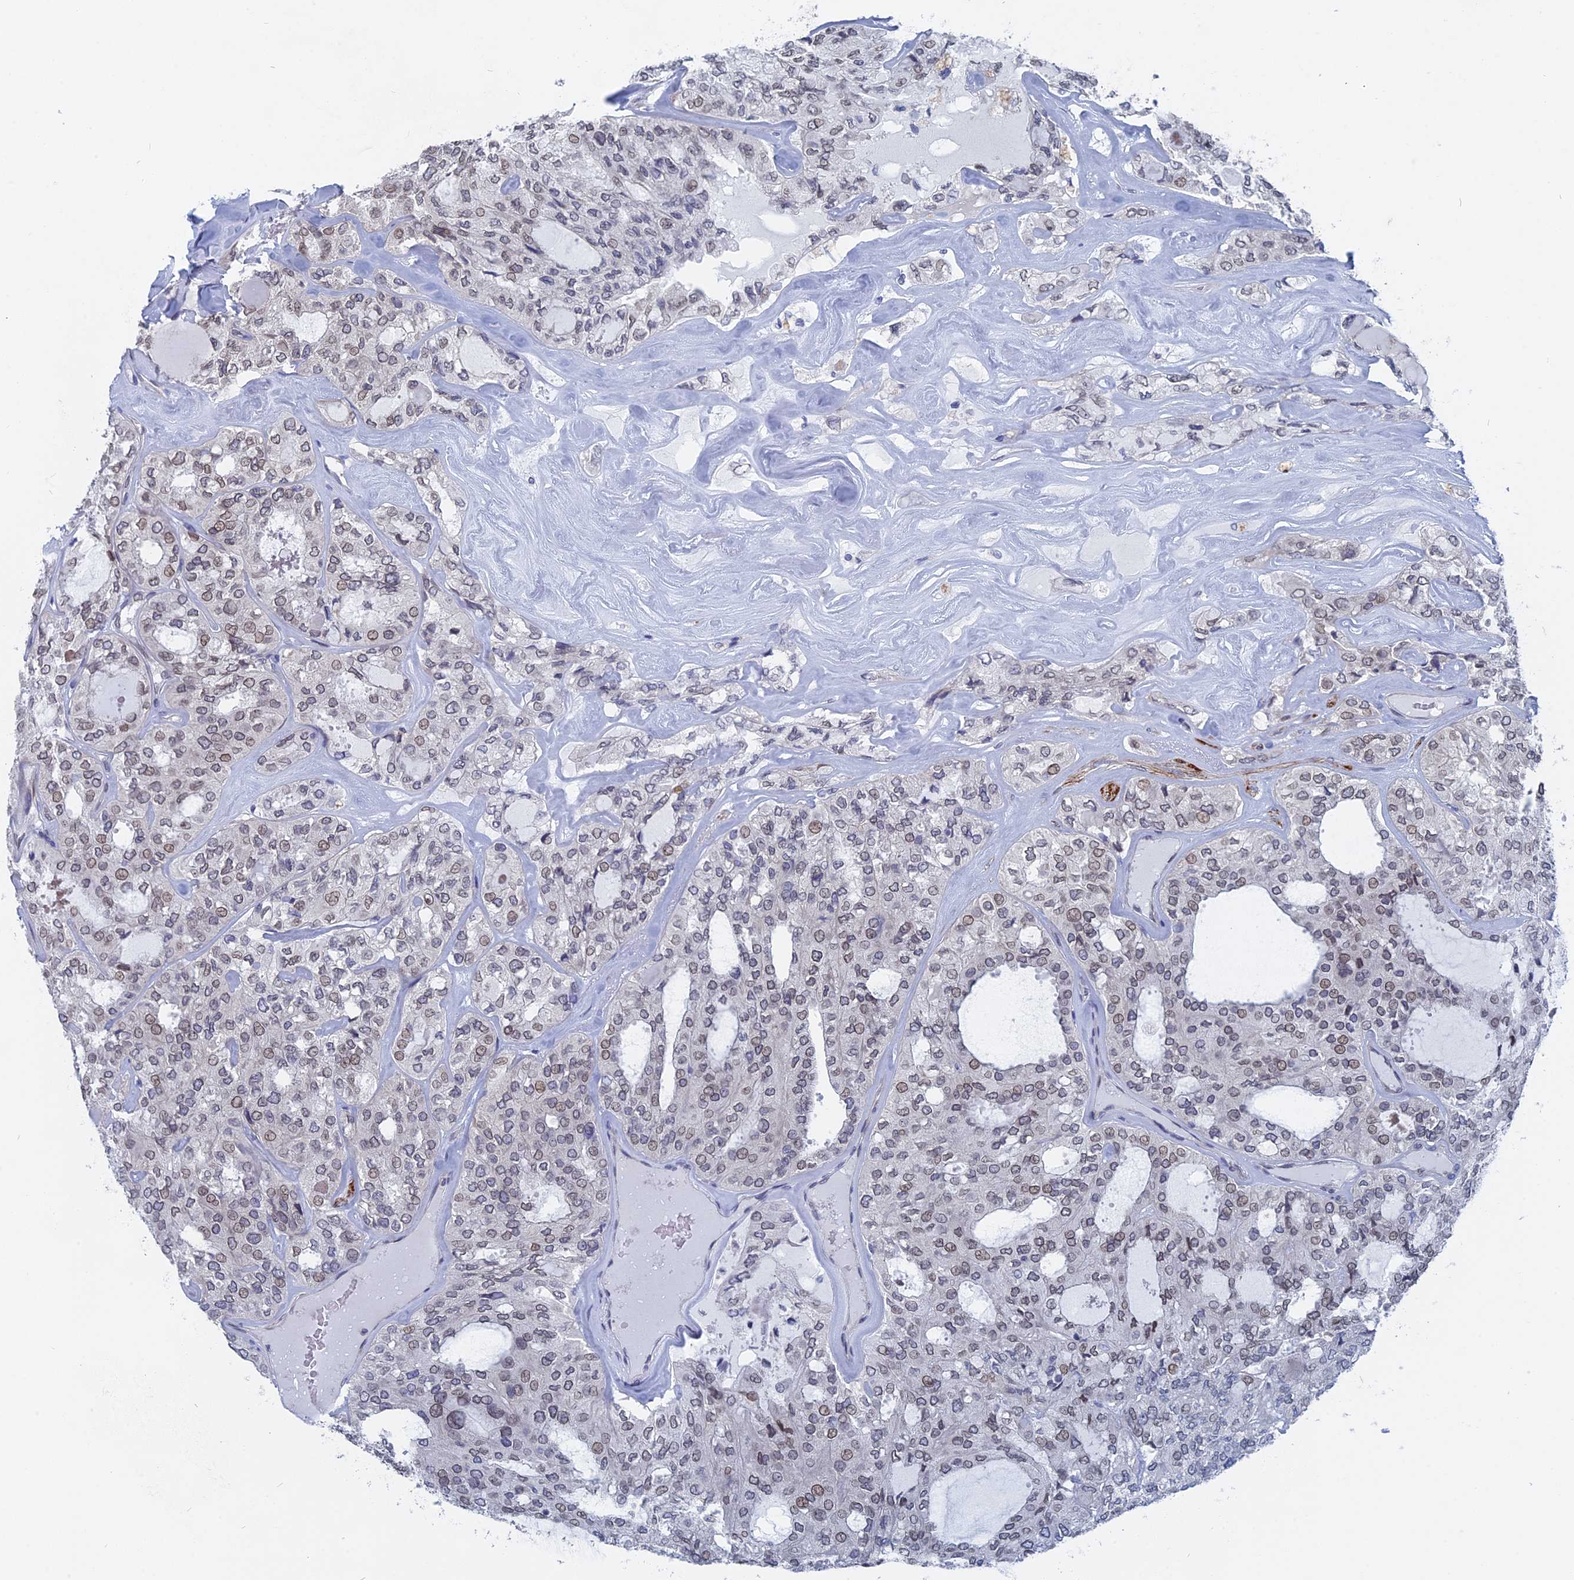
{"staining": {"intensity": "weak", "quantity": "25%-75%", "location": "nuclear"}, "tissue": "thyroid cancer", "cell_type": "Tumor cells", "image_type": "cancer", "snomed": [{"axis": "morphology", "description": "Follicular adenoma carcinoma, NOS"}, {"axis": "topography", "description": "Thyroid gland"}], "caption": "Tumor cells display low levels of weak nuclear positivity in about 25%-75% of cells in human follicular adenoma carcinoma (thyroid).", "gene": "MTRF1", "patient": {"sex": "male", "age": 75}}